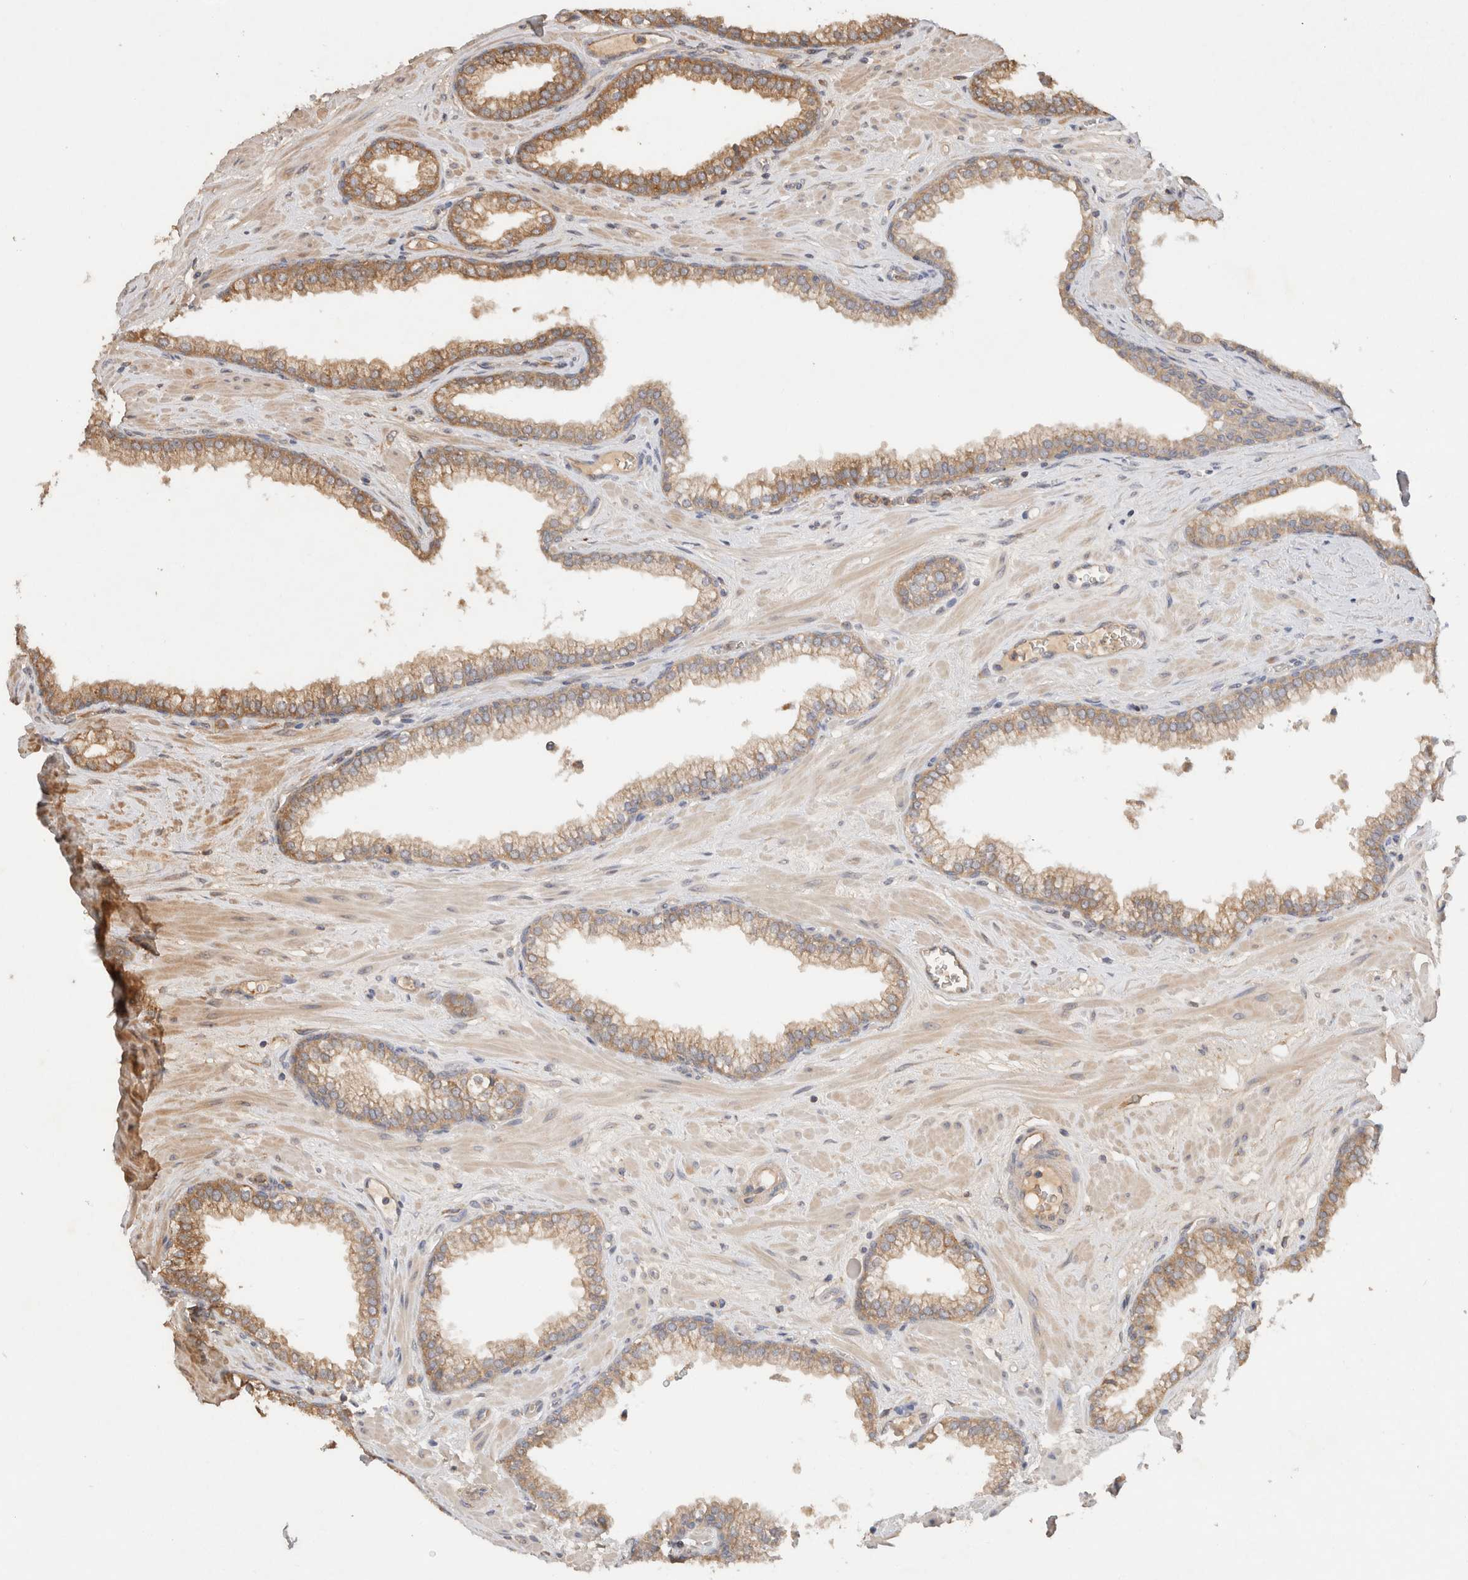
{"staining": {"intensity": "moderate", "quantity": ">75%", "location": "cytoplasmic/membranous"}, "tissue": "prostate", "cell_type": "Glandular cells", "image_type": "normal", "snomed": [{"axis": "morphology", "description": "Normal tissue, NOS"}, {"axis": "morphology", "description": "Urothelial carcinoma, Low grade"}, {"axis": "topography", "description": "Urinary bladder"}, {"axis": "topography", "description": "Prostate"}], "caption": "Glandular cells display medium levels of moderate cytoplasmic/membranous staining in approximately >75% of cells in unremarkable prostate.", "gene": "C8orf44", "patient": {"sex": "male", "age": 60}}